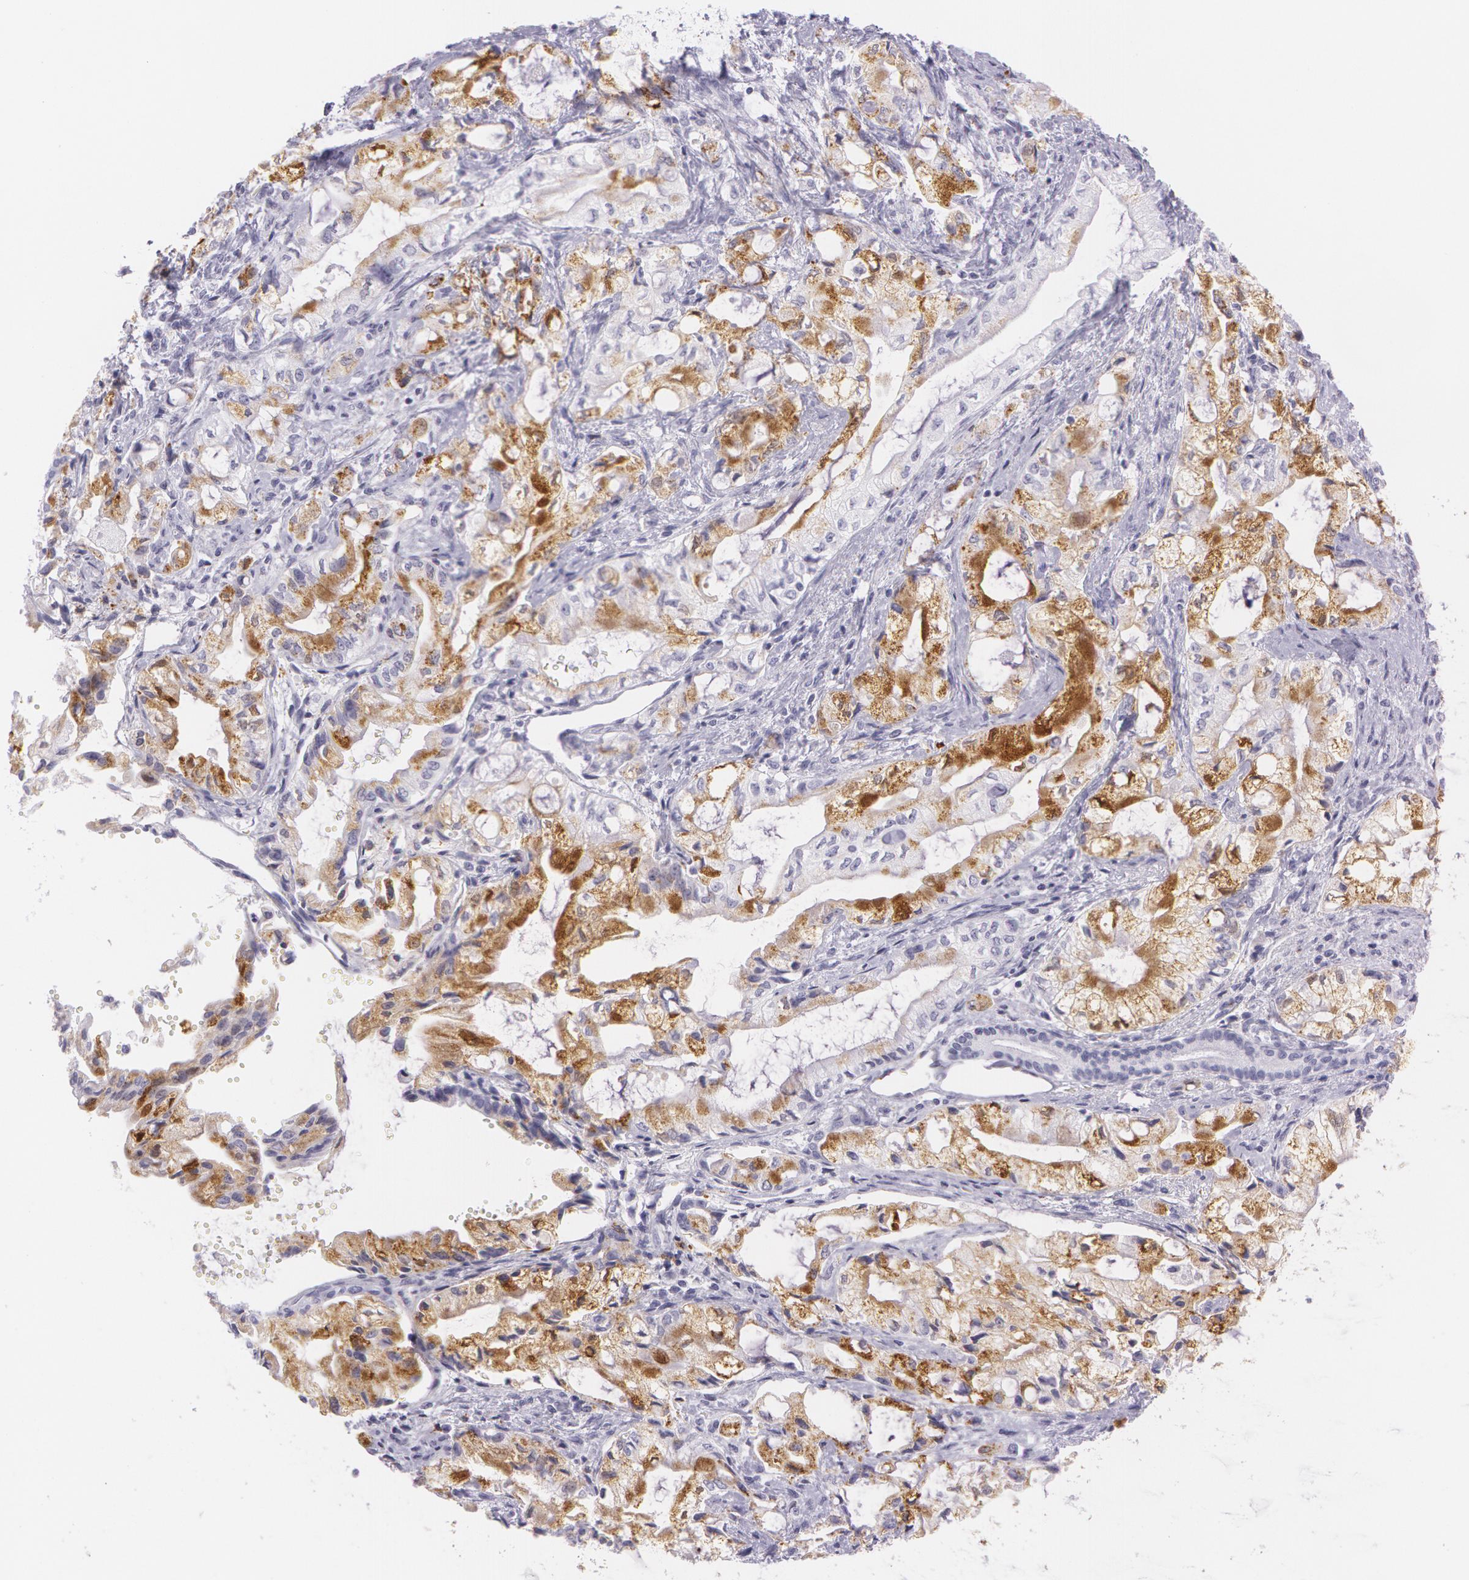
{"staining": {"intensity": "moderate", "quantity": "25%-75%", "location": "cytoplasmic/membranous"}, "tissue": "pancreatic cancer", "cell_type": "Tumor cells", "image_type": "cancer", "snomed": [{"axis": "morphology", "description": "Adenocarcinoma, NOS"}, {"axis": "topography", "description": "Pancreas"}], "caption": "The photomicrograph exhibits immunohistochemical staining of pancreatic adenocarcinoma. There is moderate cytoplasmic/membranous expression is appreciated in about 25%-75% of tumor cells.", "gene": "SNCG", "patient": {"sex": "male", "age": 79}}